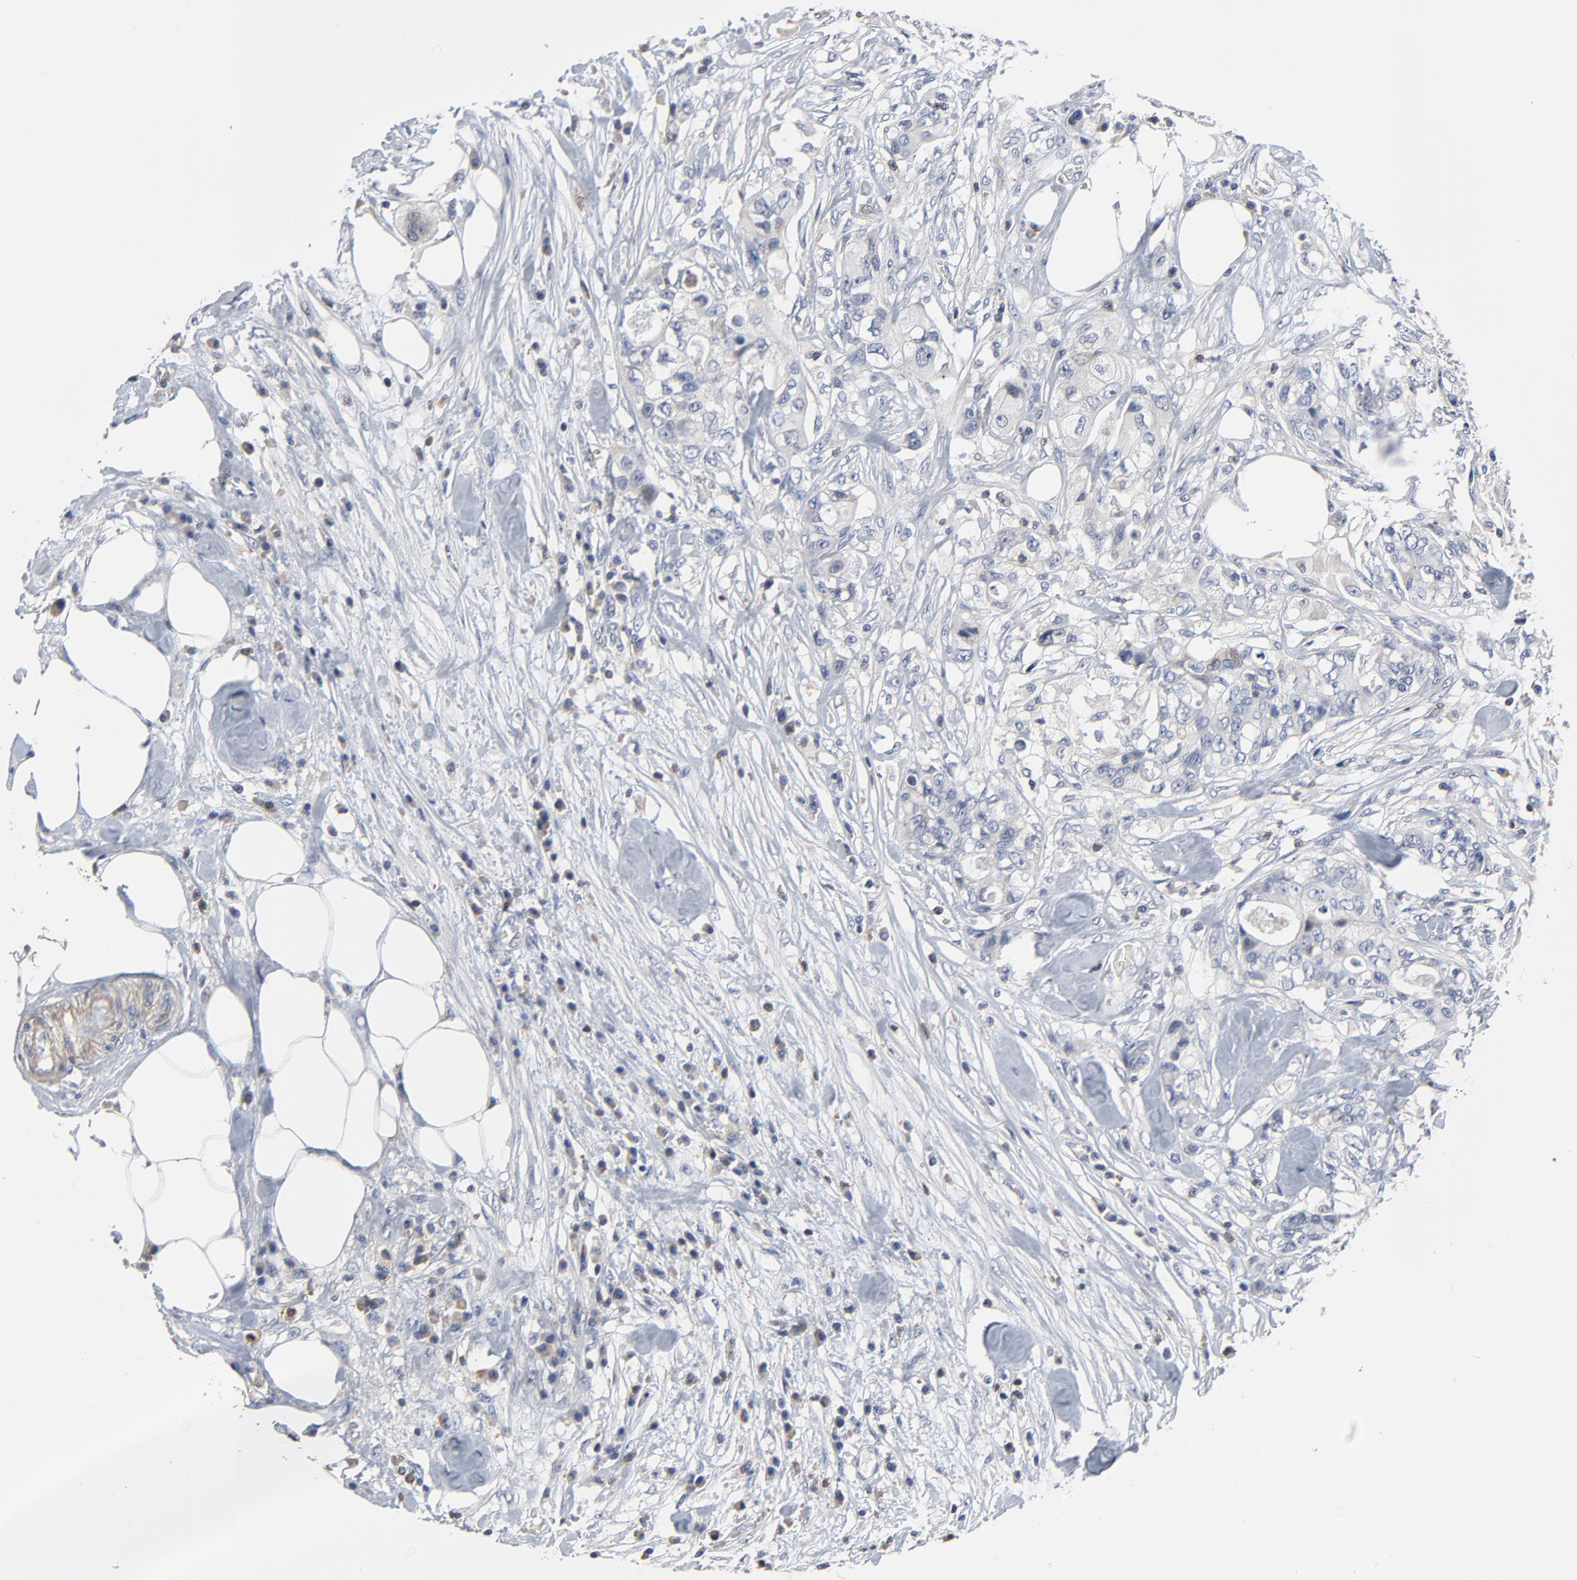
{"staining": {"intensity": "weak", "quantity": "<25%", "location": "cytoplasmic/membranous"}, "tissue": "colorectal cancer", "cell_type": "Tumor cells", "image_type": "cancer", "snomed": [{"axis": "morphology", "description": "Adenocarcinoma, NOS"}, {"axis": "topography", "description": "Rectum"}], "caption": "Photomicrograph shows no protein positivity in tumor cells of colorectal adenocarcinoma tissue.", "gene": "SKAP1", "patient": {"sex": "female", "age": 57}}